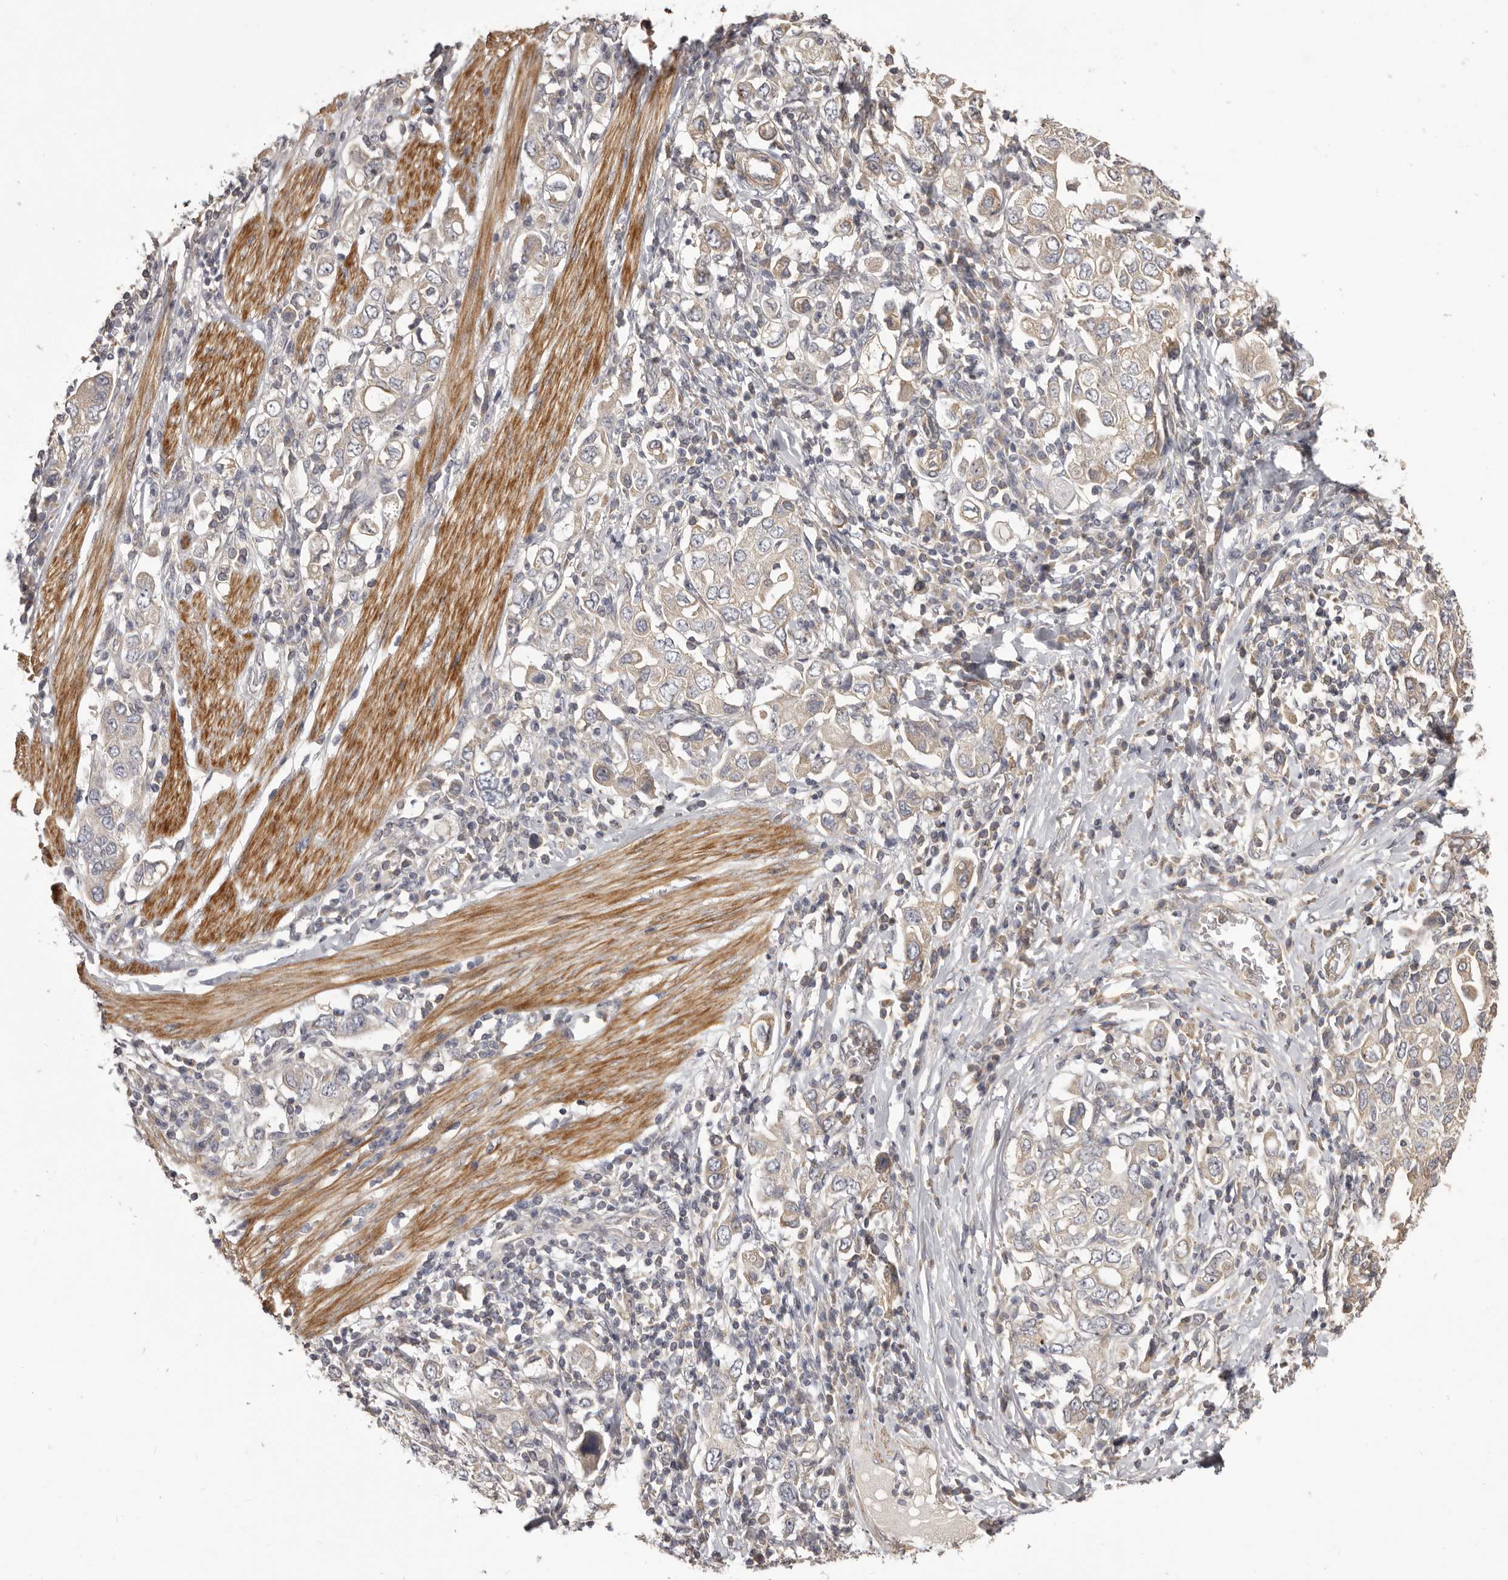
{"staining": {"intensity": "weak", "quantity": "<25%", "location": "cytoplasmic/membranous"}, "tissue": "stomach cancer", "cell_type": "Tumor cells", "image_type": "cancer", "snomed": [{"axis": "morphology", "description": "Adenocarcinoma, NOS"}, {"axis": "topography", "description": "Stomach, upper"}], "caption": "DAB immunohistochemical staining of stomach cancer demonstrates no significant expression in tumor cells.", "gene": "HRH1", "patient": {"sex": "male", "age": 62}}